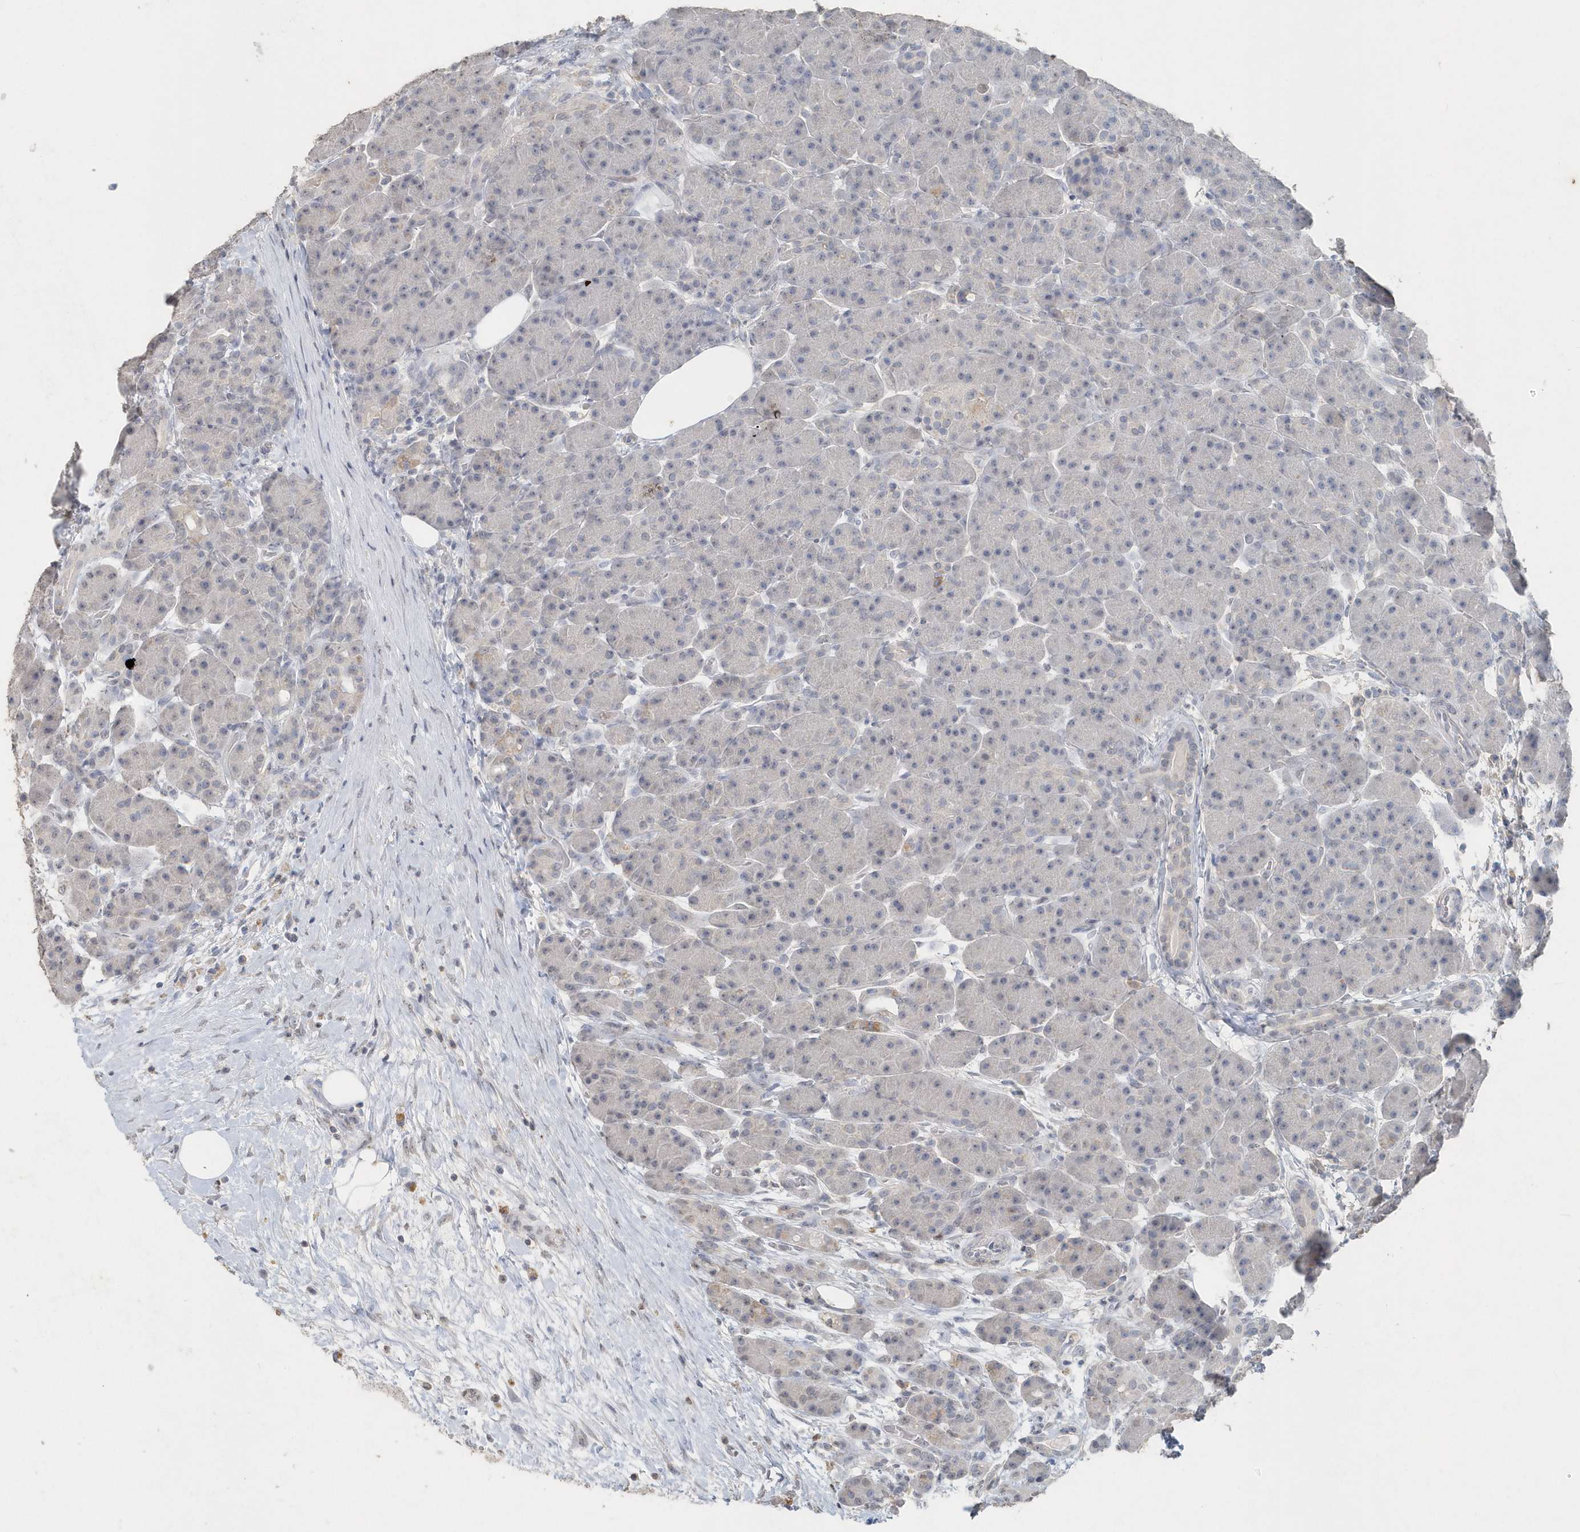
{"staining": {"intensity": "negative", "quantity": "none", "location": "none"}, "tissue": "pancreas", "cell_type": "Exocrine glandular cells", "image_type": "normal", "snomed": [{"axis": "morphology", "description": "Normal tissue, NOS"}, {"axis": "topography", "description": "Pancreas"}], "caption": "An image of pancreas stained for a protein shows no brown staining in exocrine glandular cells.", "gene": "PDCD1", "patient": {"sex": "male", "age": 63}}